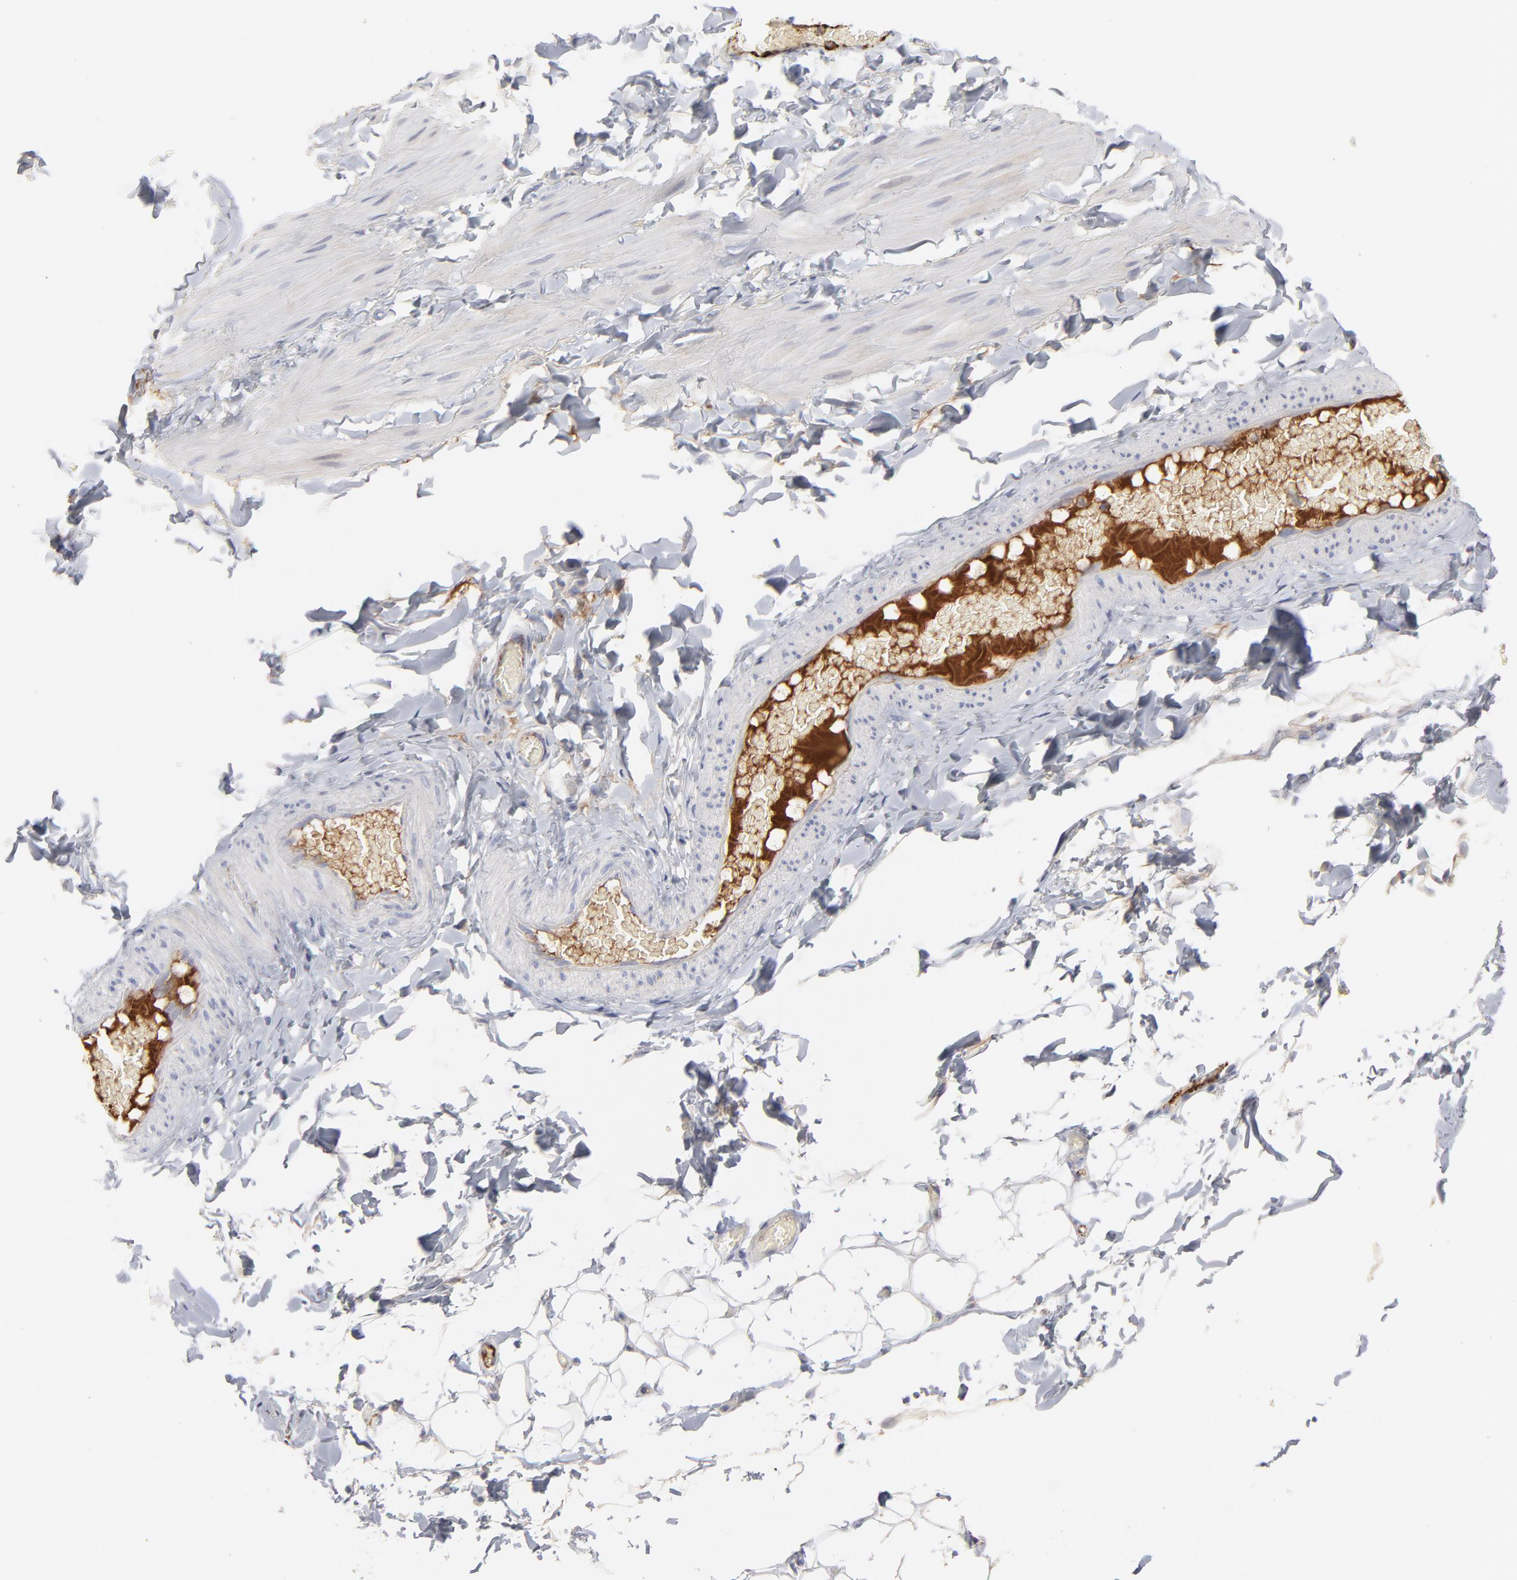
{"staining": {"intensity": "negative", "quantity": "none", "location": "none"}, "tissue": "adipose tissue", "cell_type": "Adipocytes", "image_type": "normal", "snomed": [{"axis": "morphology", "description": "Normal tissue, NOS"}, {"axis": "topography", "description": "Soft tissue"}], "caption": "A micrograph of human adipose tissue is negative for staining in adipocytes. (DAB IHC with hematoxylin counter stain).", "gene": "CCR3", "patient": {"sex": "male", "age": 26}}